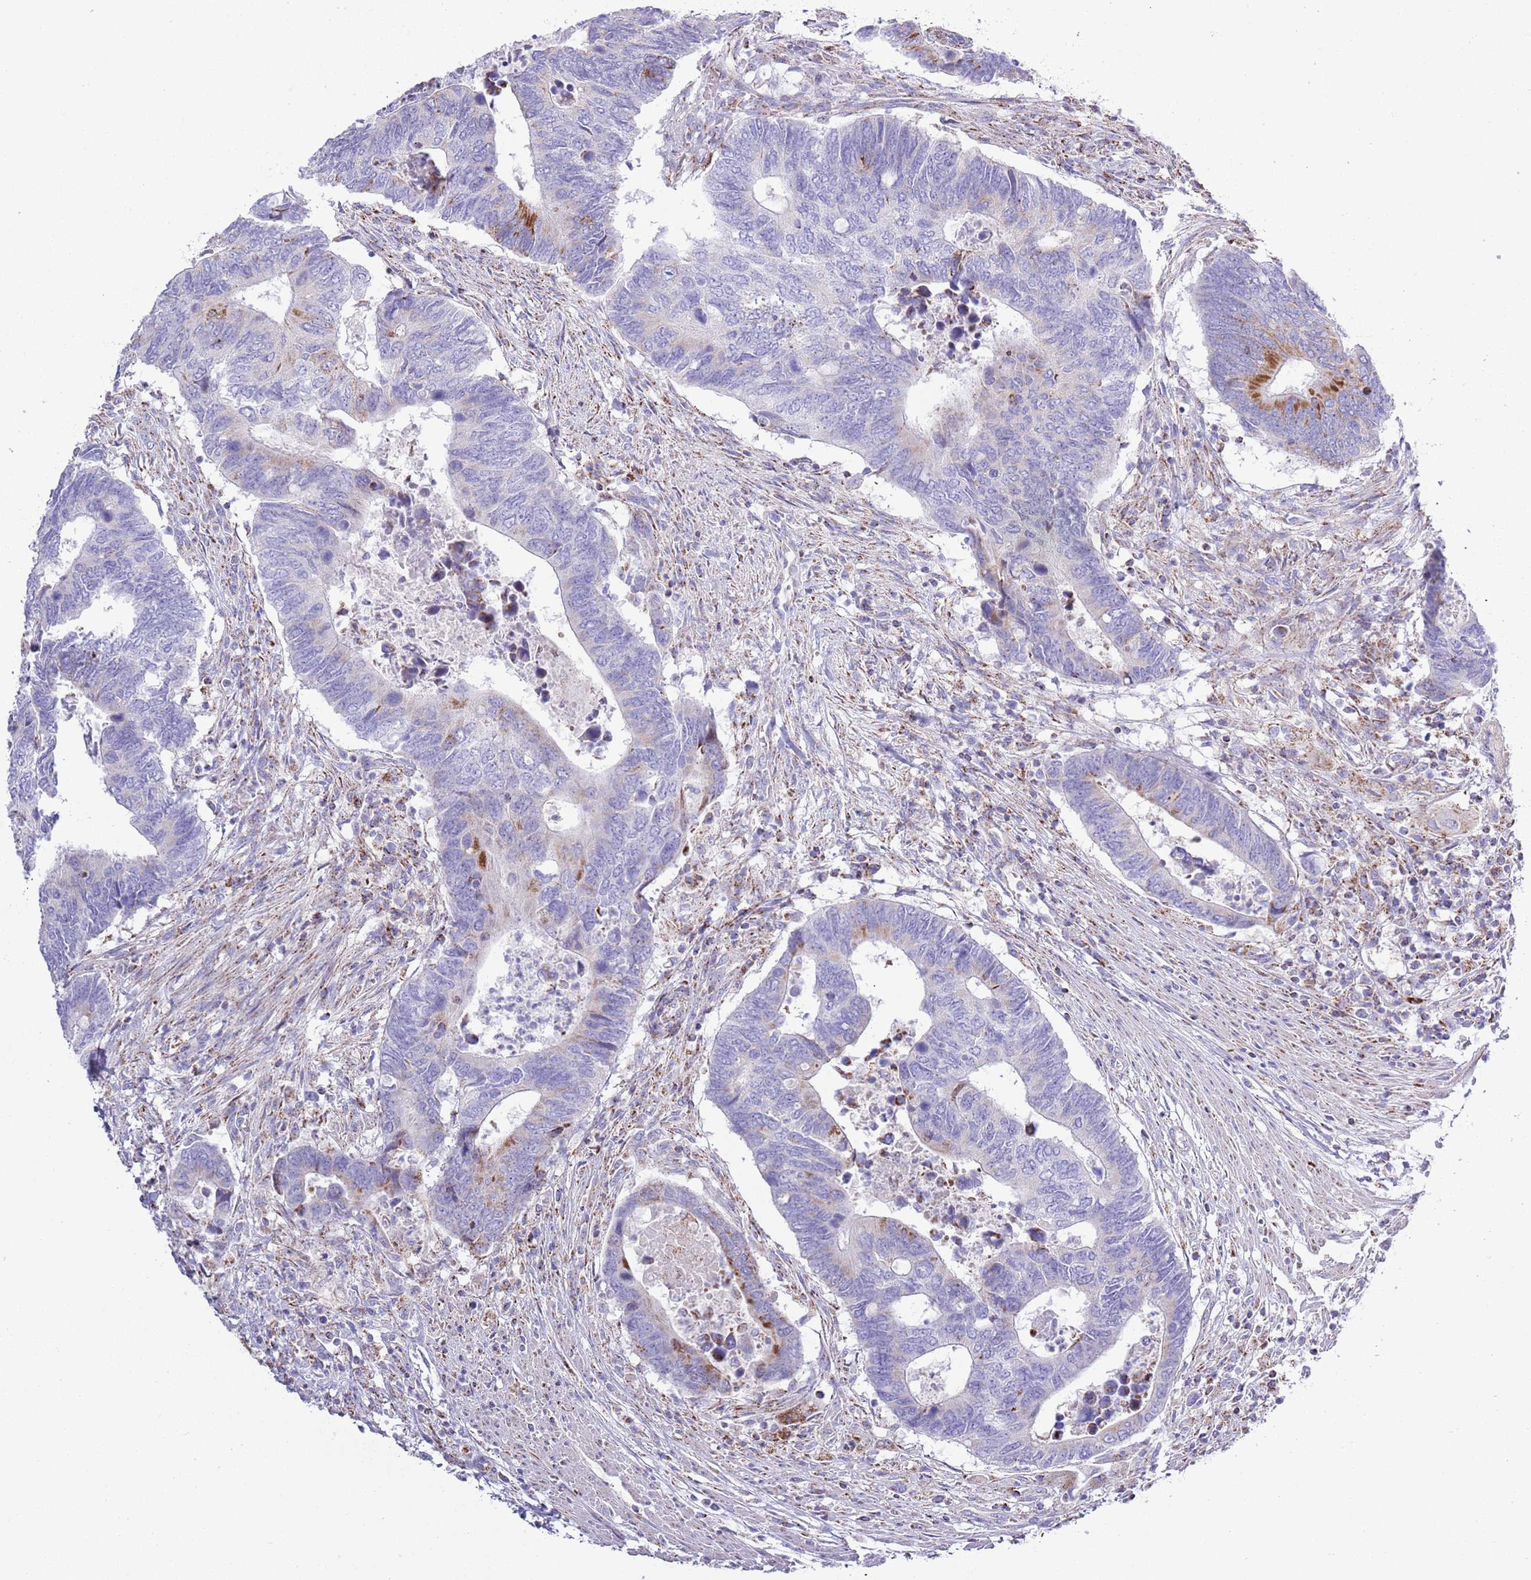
{"staining": {"intensity": "moderate", "quantity": "<25%", "location": "cytoplasmic/membranous"}, "tissue": "colorectal cancer", "cell_type": "Tumor cells", "image_type": "cancer", "snomed": [{"axis": "morphology", "description": "Adenocarcinoma, NOS"}, {"axis": "topography", "description": "Colon"}], "caption": "A high-resolution image shows IHC staining of colorectal adenocarcinoma, which reveals moderate cytoplasmic/membranous staining in approximately <25% of tumor cells. (DAB (3,3'-diaminobenzidine) IHC, brown staining for protein, blue staining for nuclei).", "gene": "ATP6V1B1", "patient": {"sex": "male", "age": 87}}